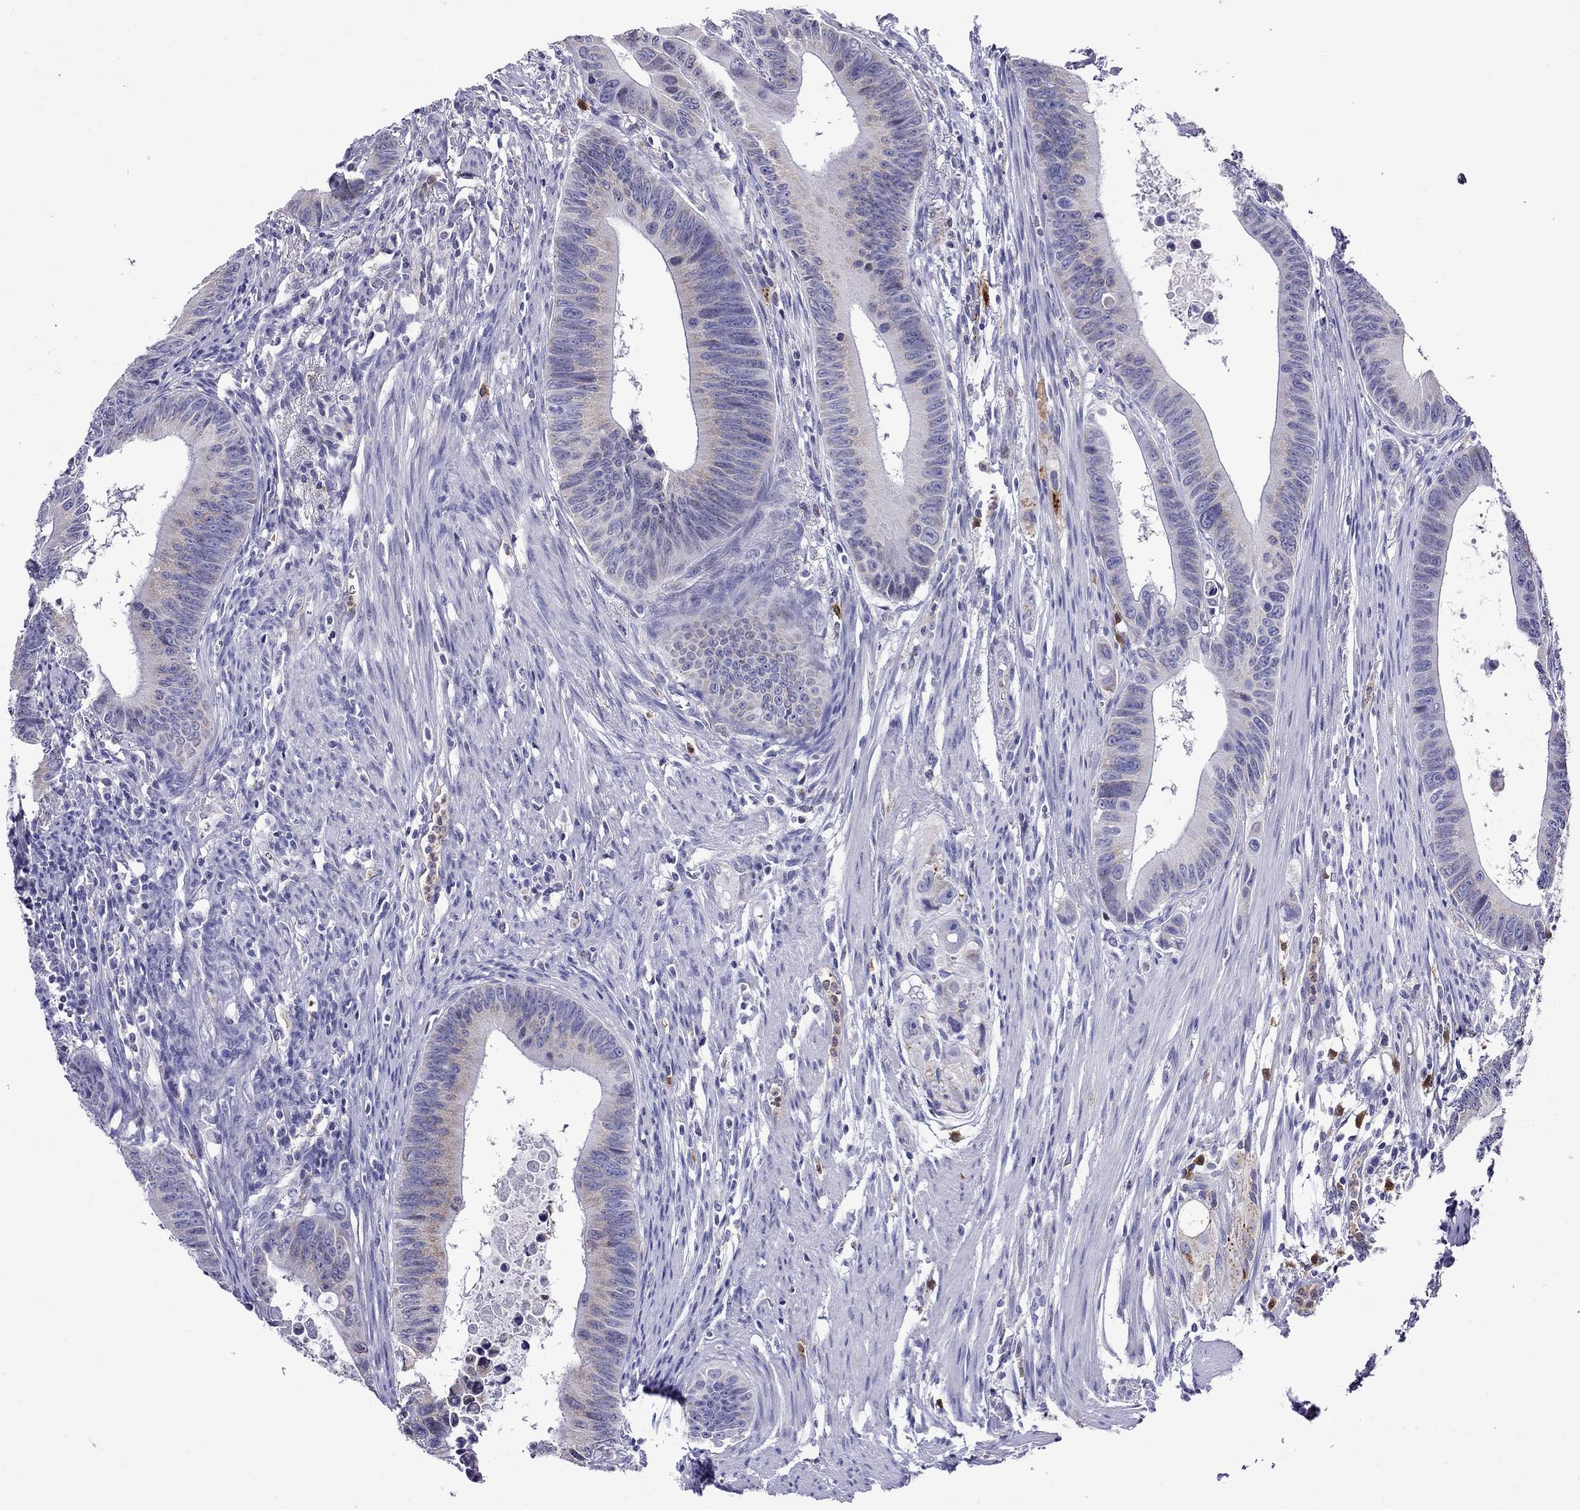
{"staining": {"intensity": "weak", "quantity": "25%-75%", "location": "cytoplasmic/membranous"}, "tissue": "colorectal cancer", "cell_type": "Tumor cells", "image_type": "cancer", "snomed": [{"axis": "morphology", "description": "Adenocarcinoma, NOS"}, {"axis": "topography", "description": "Colon"}], "caption": "This micrograph displays colorectal adenocarcinoma stained with immunohistochemistry (IHC) to label a protein in brown. The cytoplasmic/membranous of tumor cells show weak positivity for the protein. Nuclei are counter-stained blue.", "gene": "SCG2", "patient": {"sex": "female", "age": 87}}